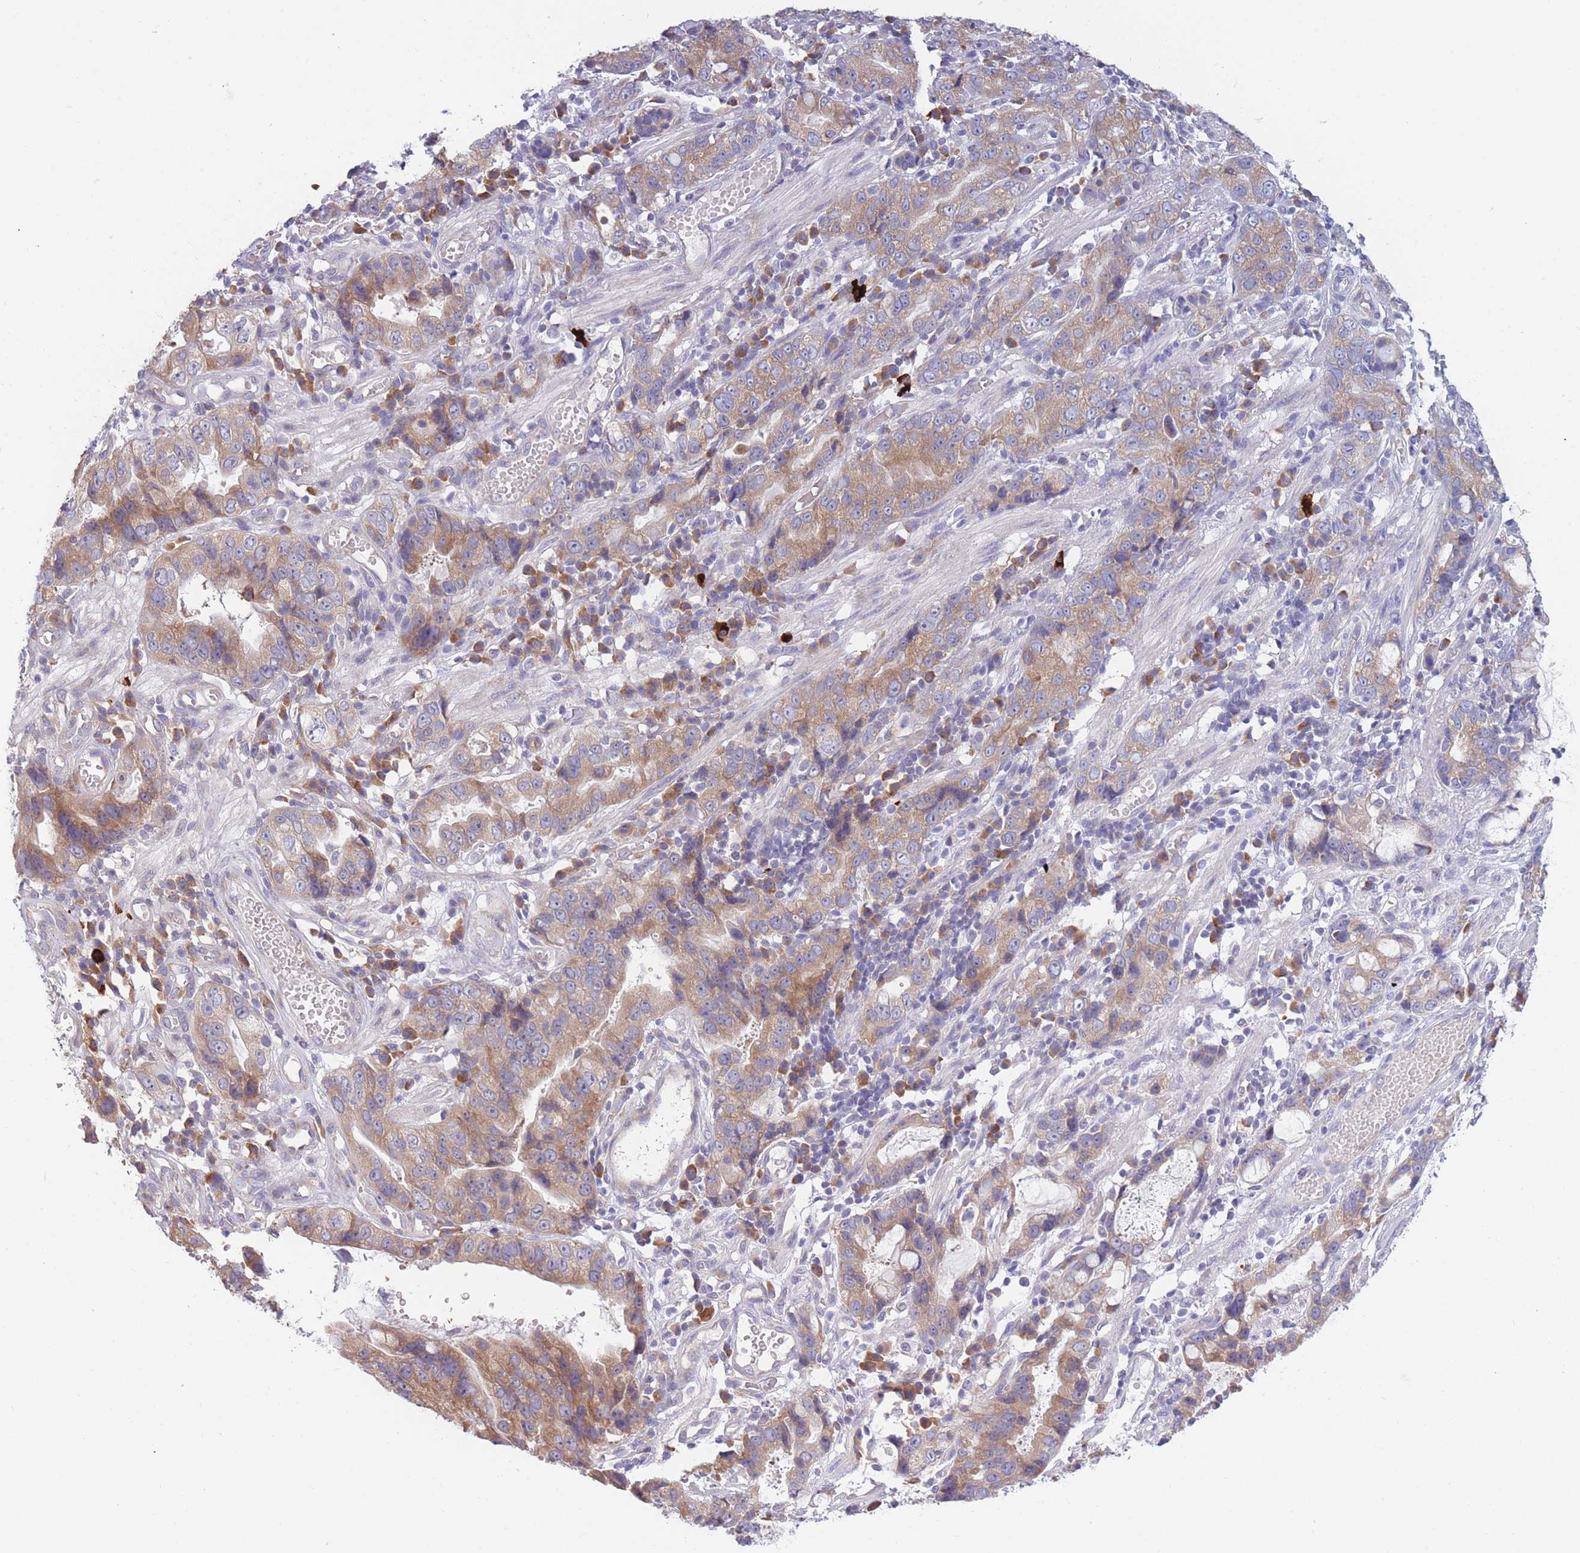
{"staining": {"intensity": "moderate", "quantity": ">75%", "location": "cytoplasmic/membranous"}, "tissue": "stomach cancer", "cell_type": "Tumor cells", "image_type": "cancer", "snomed": [{"axis": "morphology", "description": "Adenocarcinoma, NOS"}, {"axis": "topography", "description": "Stomach"}], "caption": "Tumor cells display moderate cytoplasmic/membranous positivity in approximately >75% of cells in adenocarcinoma (stomach).", "gene": "NDUFAF6", "patient": {"sex": "male", "age": 55}}